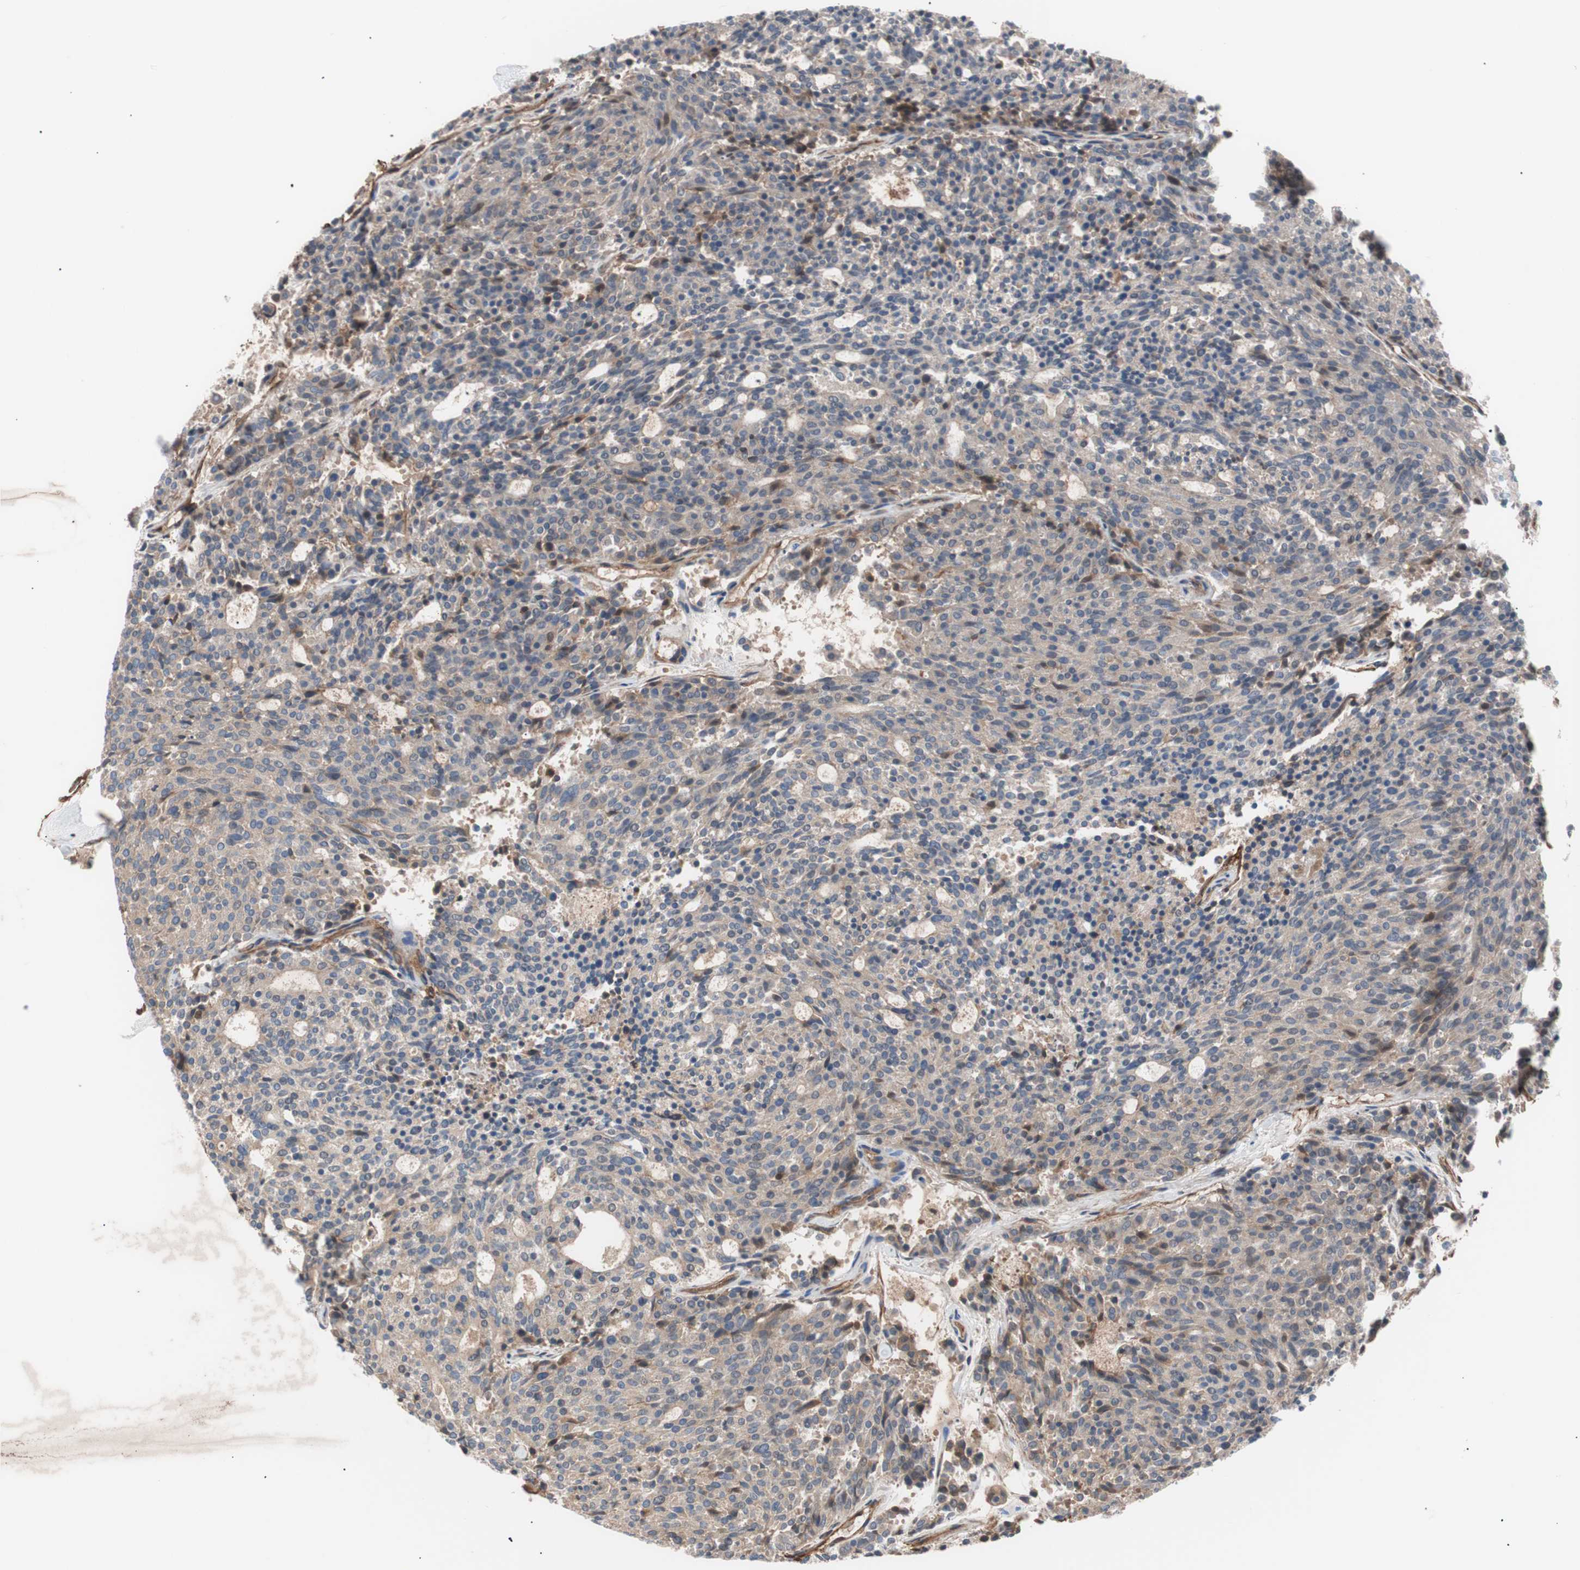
{"staining": {"intensity": "weak", "quantity": "25%-75%", "location": "cytoplasmic/membranous"}, "tissue": "carcinoid", "cell_type": "Tumor cells", "image_type": "cancer", "snomed": [{"axis": "morphology", "description": "Carcinoid, malignant, NOS"}, {"axis": "topography", "description": "Pancreas"}], "caption": "The micrograph shows staining of carcinoid, revealing weak cytoplasmic/membranous protein positivity (brown color) within tumor cells.", "gene": "SPINT1", "patient": {"sex": "female", "age": 54}}